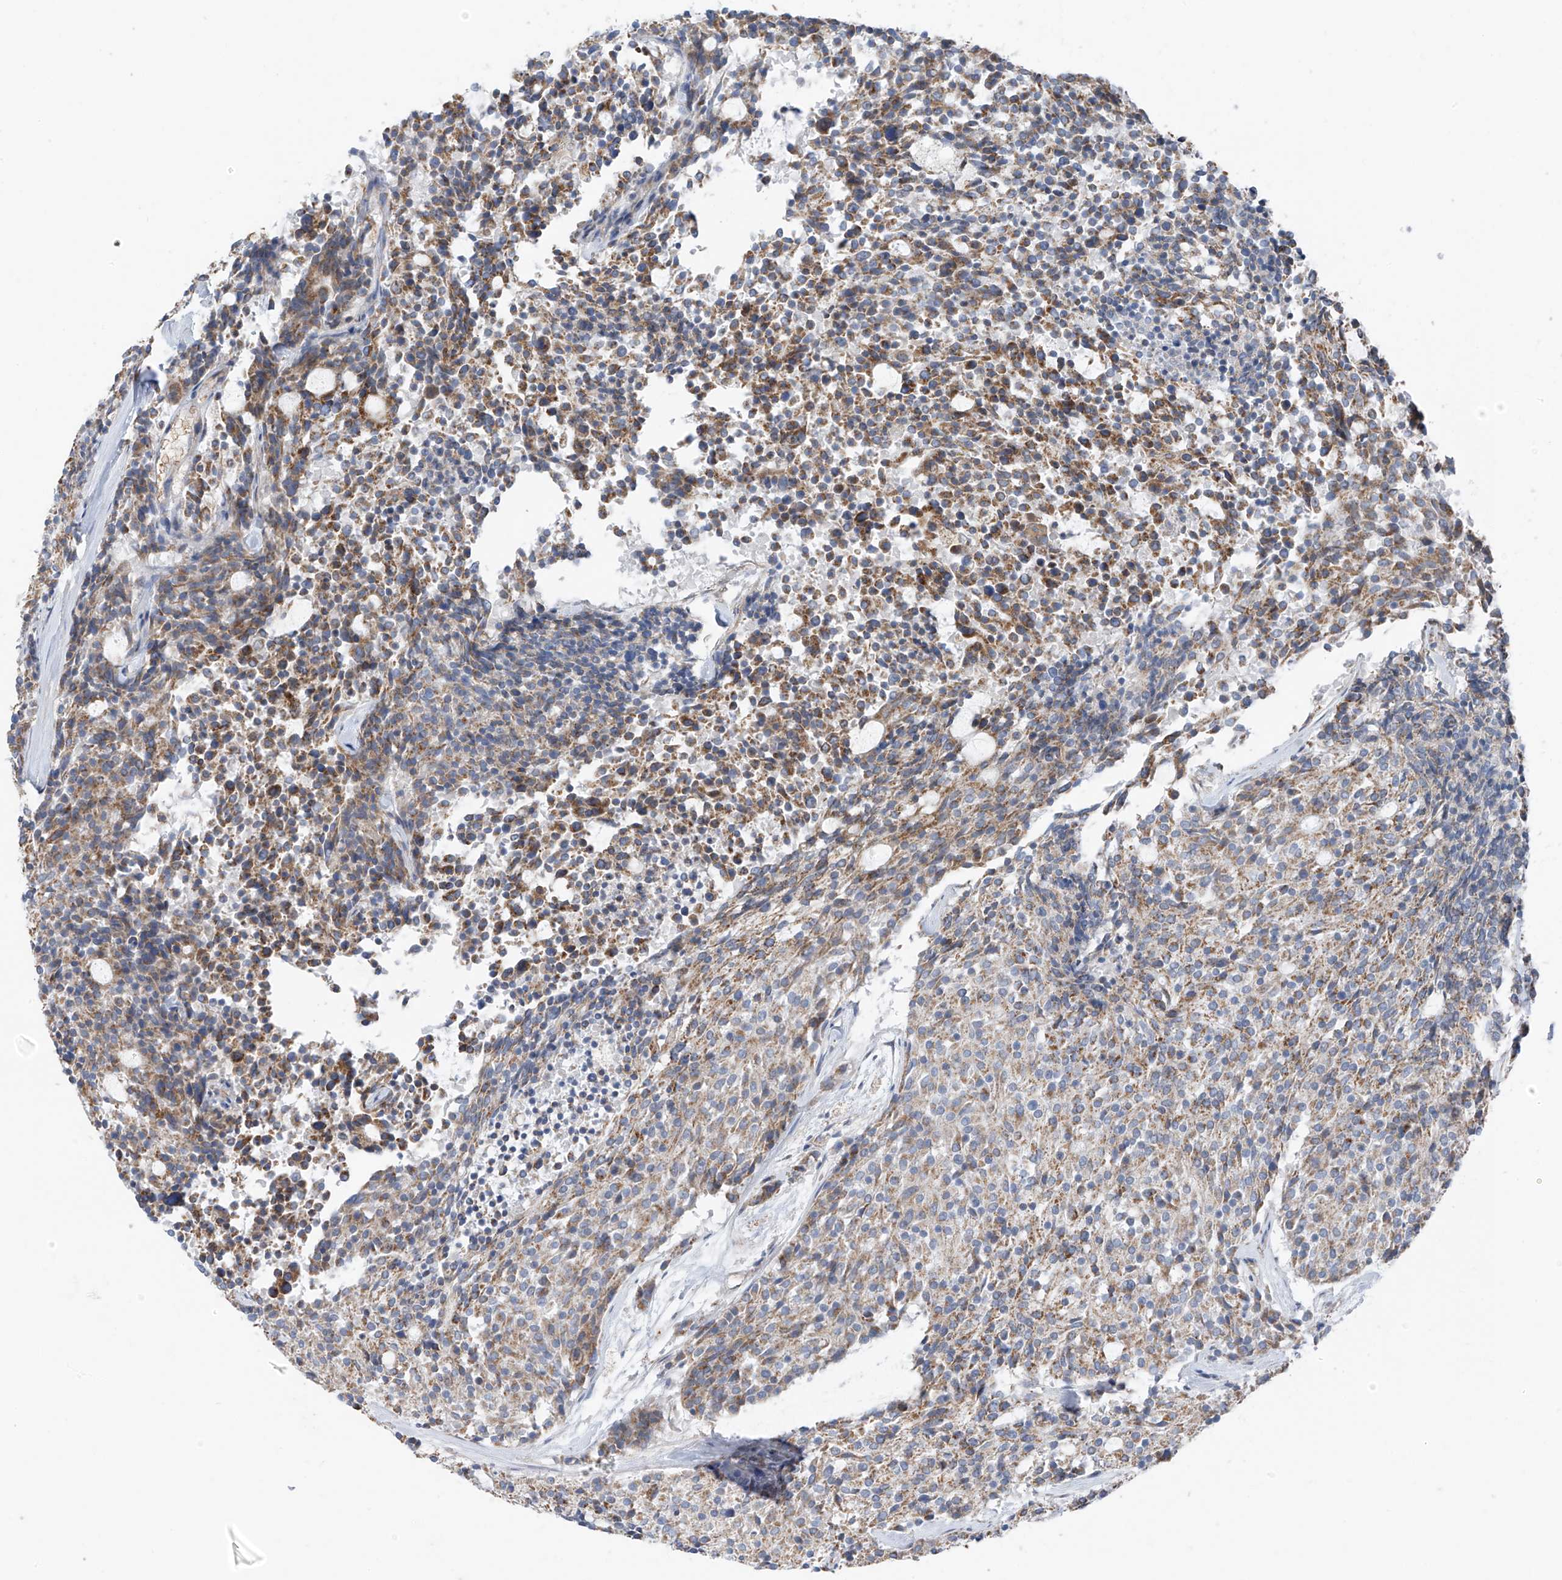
{"staining": {"intensity": "weak", "quantity": ">75%", "location": "cytoplasmic/membranous"}, "tissue": "carcinoid", "cell_type": "Tumor cells", "image_type": "cancer", "snomed": [{"axis": "morphology", "description": "Carcinoid, malignant, NOS"}, {"axis": "topography", "description": "Pancreas"}], "caption": "Immunohistochemistry (IHC) (DAB) staining of human carcinoid displays weak cytoplasmic/membranous protein expression in about >75% of tumor cells.", "gene": "EOMES", "patient": {"sex": "female", "age": 54}}